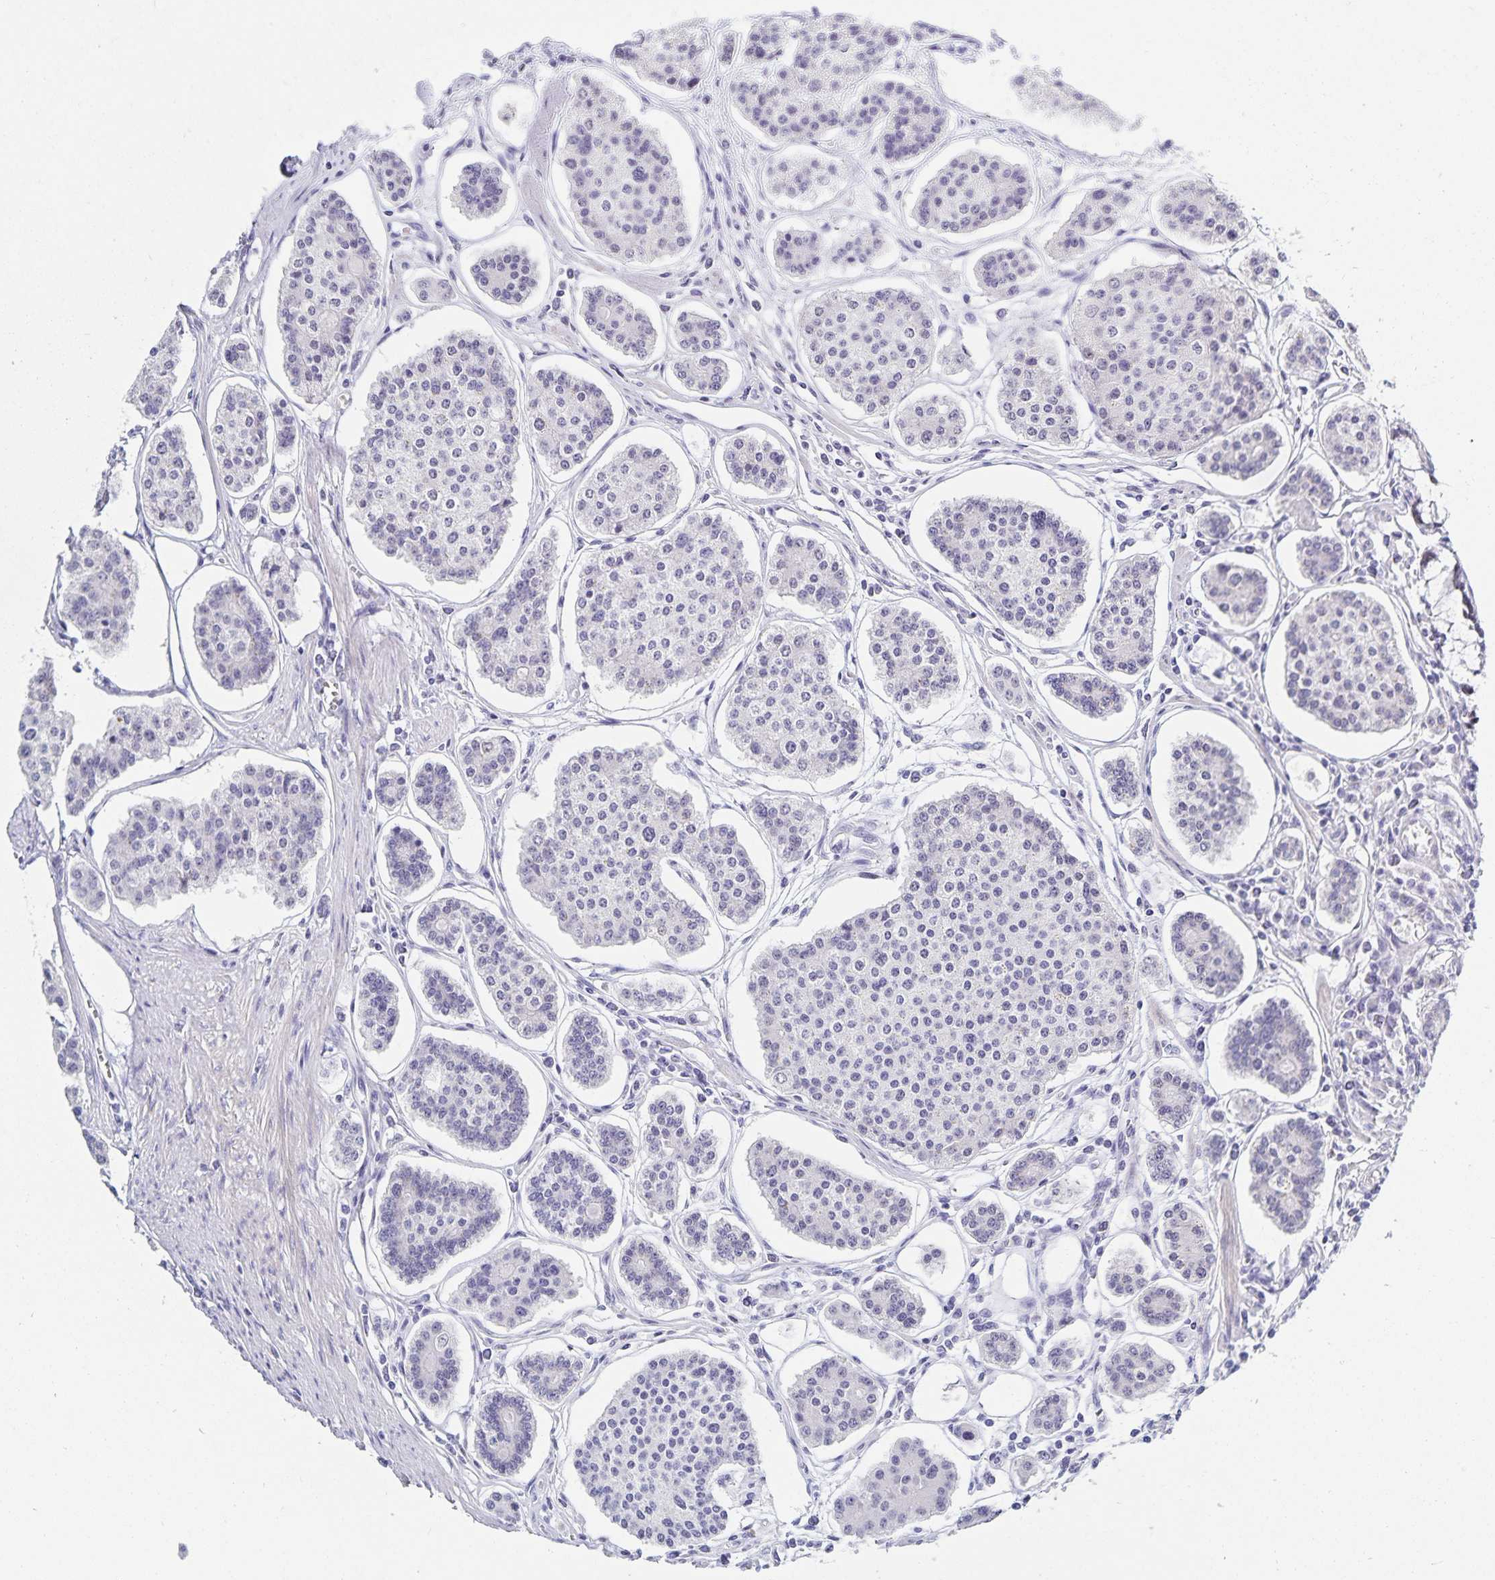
{"staining": {"intensity": "negative", "quantity": "none", "location": "none"}, "tissue": "carcinoid", "cell_type": "Tumor cells", "image_type": "cancer", "snomed": [{"axis": "morphology", "description": "Carcinoid, malignant, NOS"}, {"axis": "topography", "description": "Small intestine"}], "caption": "Tumor cells show no significant expression in carcinoid (malignant).", "gene": "HMGB3", "patient": {"sex": "female", "age": 65}}